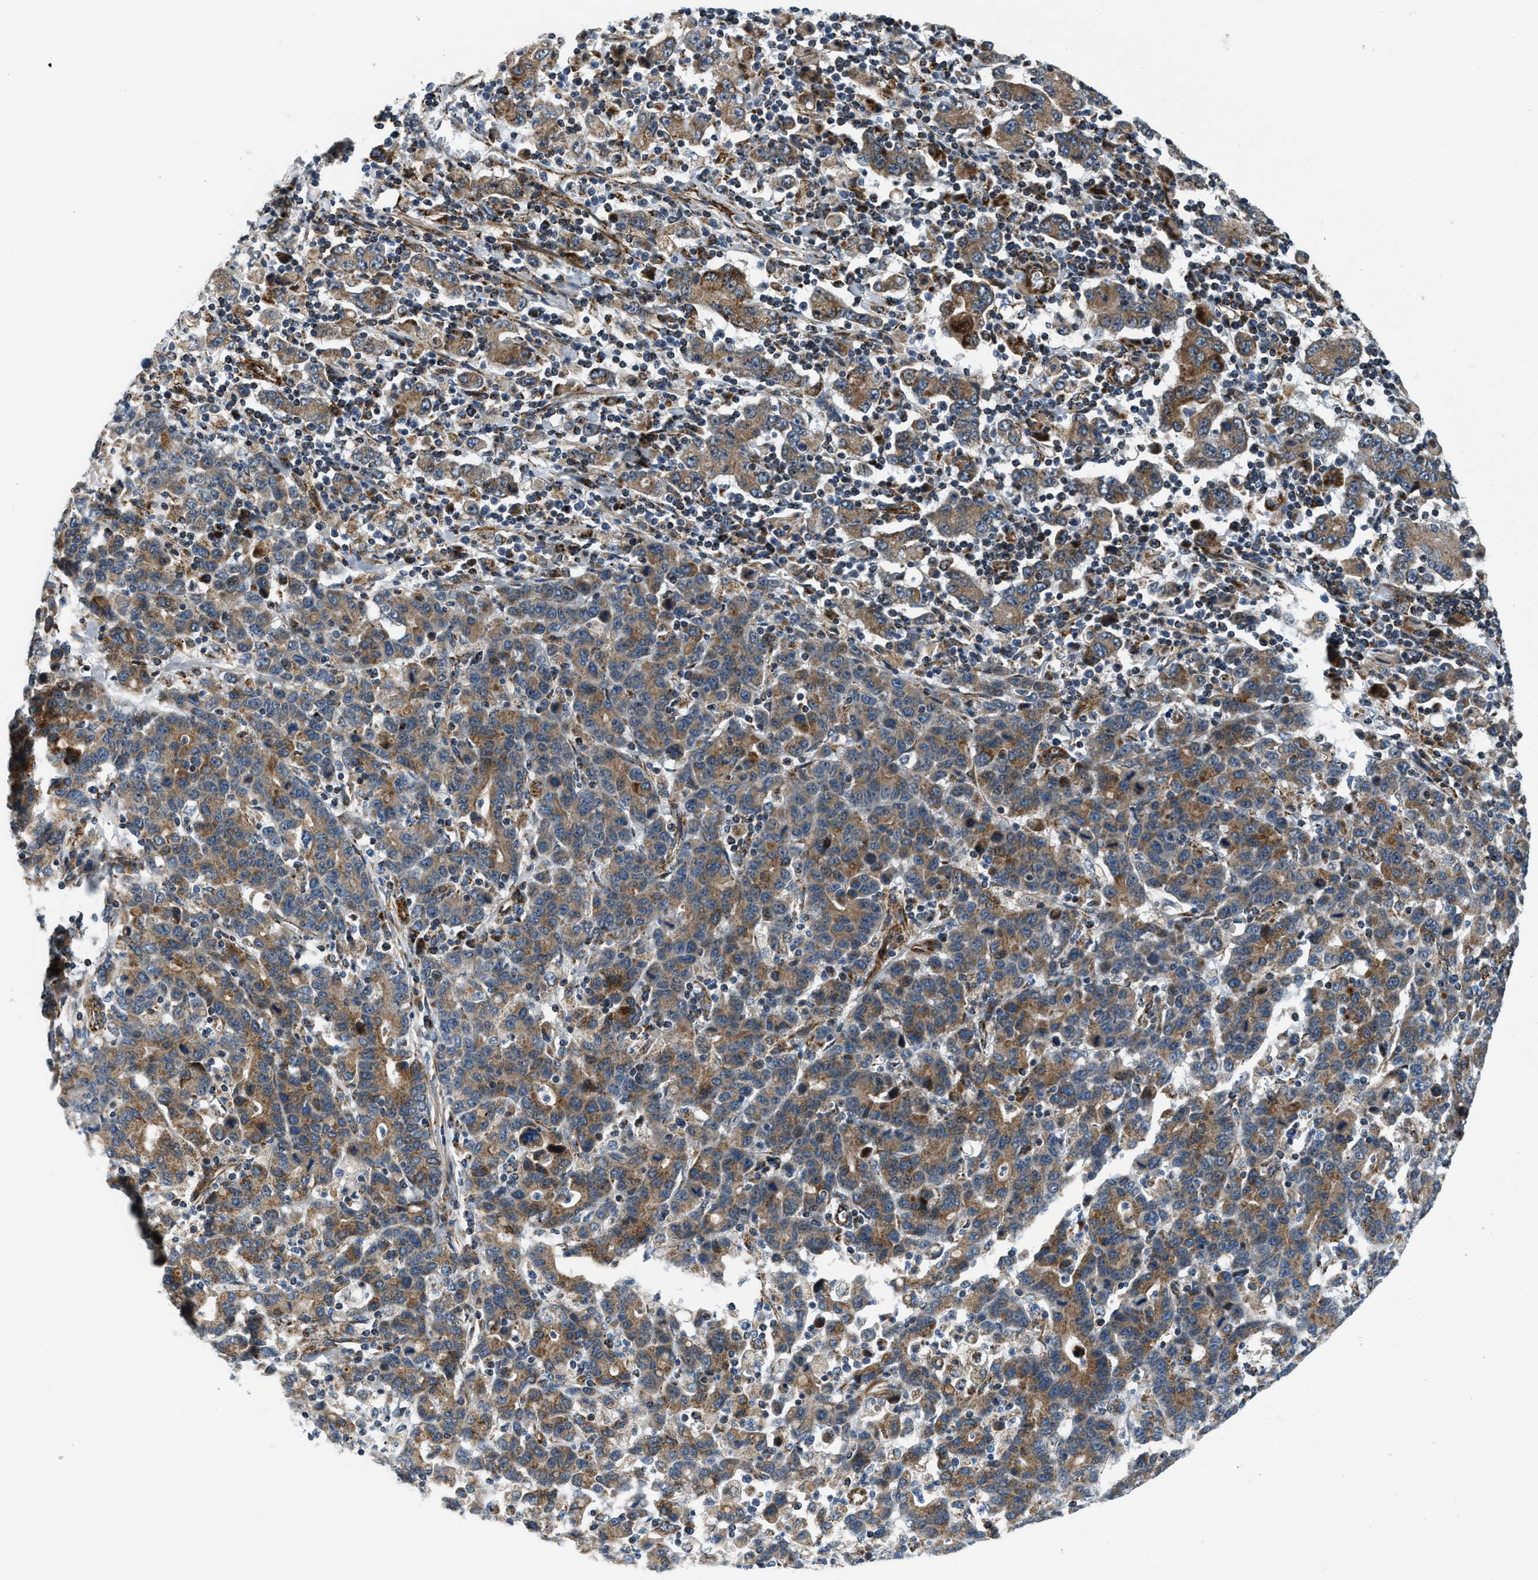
{"staining": {"intensity": "moderate", "quantity": ">75%", "location": "cytoplasmic/membranous"}, "tissue": "stomach cancer", "cell_type": "Tumor cells", "image_type": "cancer", "snomed": [{"axis": "morphology", "description": "Adenocarcinoma, NOS"}, {"axis": "topography", "description": "Stomach, upper"}], "caption": "DAB (3,3'-diaminobenzidine) immunohistochemical staining of stomach cancer reveals moderate cytoplasmic/membranous protein expression in approximately >75% of tumor cells.", "gene": "GSDME", "patient": {"sex": "male", "age": 69}}